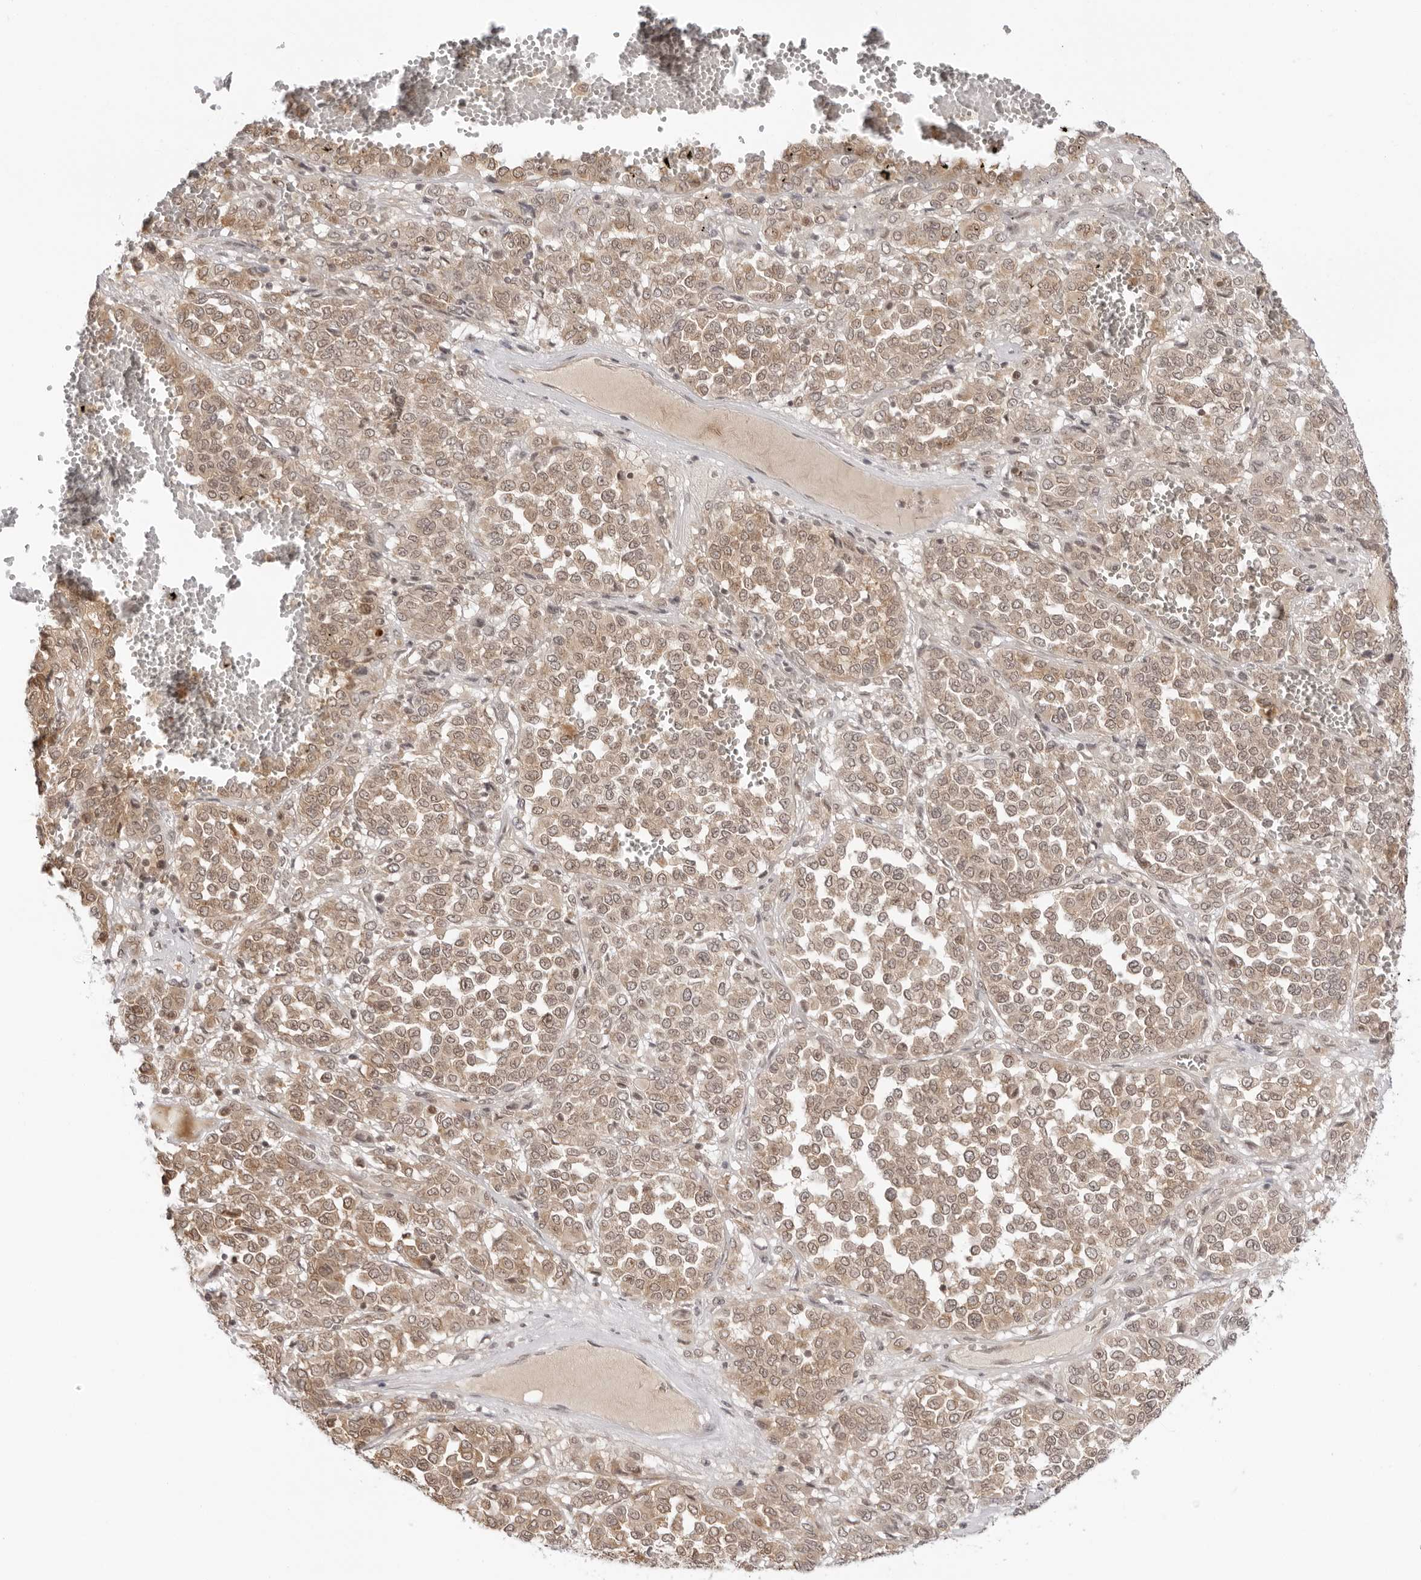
{"staining": {"intensity": "weak", "quantity": ">75%", "location": "cytoplasmic/membranous"}, "tissue": "melanoma", "cell_type": "Tumor cells", "image_type": "cancer", "snomed": [{"axis": "morphology", "description": "Malignant melanoma, Metastatic site"}, {"axis": "topography", "description": "Pancreas"}], "caption": "Protein positivity by immunohistochemistry (IHC) reveals weak cytoplasmic/membranous expression in approximately >75% of tumor cells in melanoma. (IHC, brightfield microscopy, high magnification).", "gene": "PRRC2C", "patient": {"sex": "female", "age": 30}}